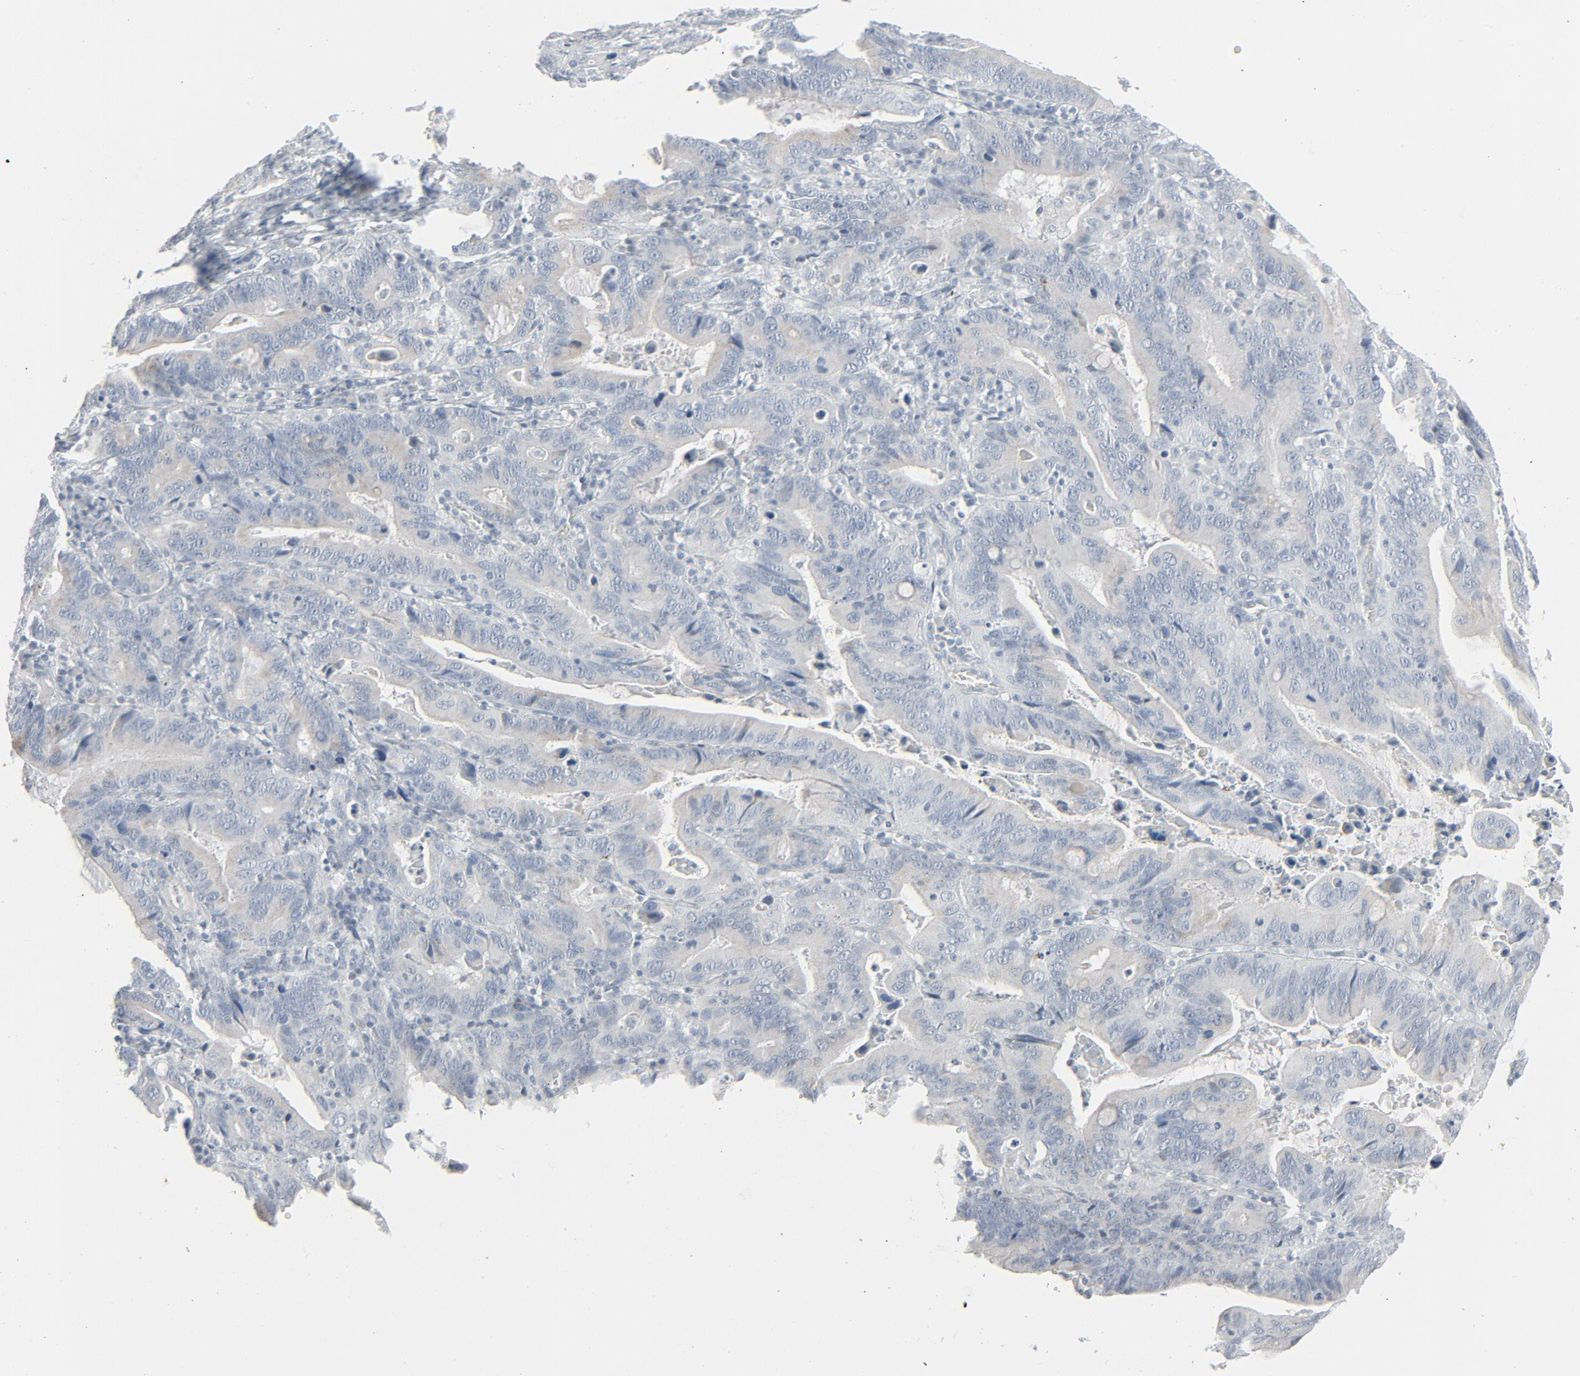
{"staining": {"intensity": "negative", "quantity": "none", "location": "none"}, "tissue": "stomach cancer", "cell_type": "Tumor cells", "image_type": "cancer", "snomed": [{"axis": "morphology", "description": "Adenocarcinoma, NOS"}, {"axis": "topography", "description": "Stomach, upper"}], "caption": "Immunohistochemistry micrograph of neoplastic tissue: stomach adenocarcinoma stained with DAB displays no significant protein staining in tumor cells.", "gene": "FGFR3", "patient": {"sex": "male", "age": 63}}